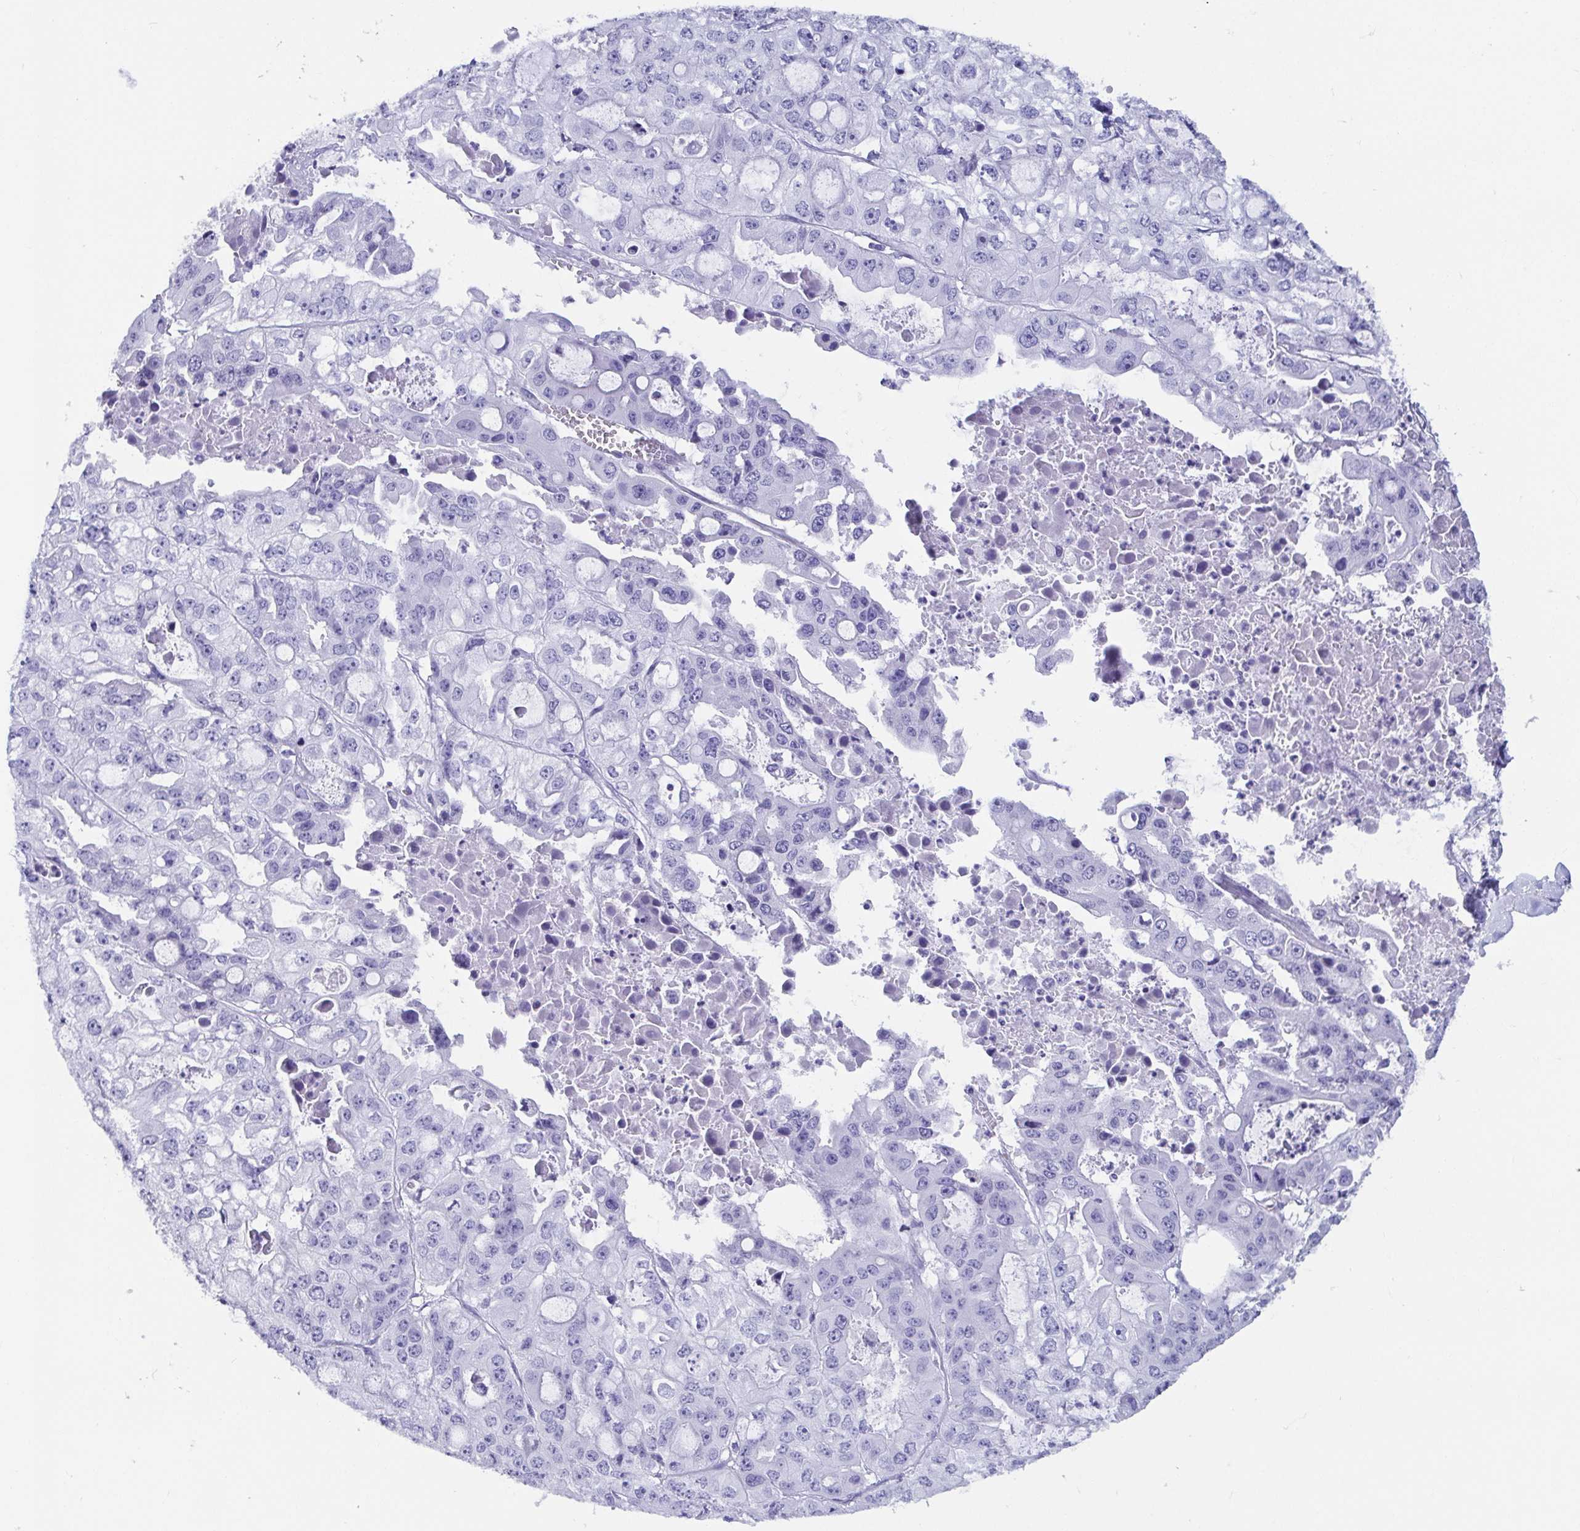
{"staining": {"intensity": "negative", "quantity": "none", "location": "none"}, "tissue": "ovarian cancer", "cell_type": "Tumor cells", "image_type": "cancer", "snomed": [{"axis": "morphology", "description": "Cystadenocarcinoma, serous, NOS"}, {"axis": "topography", "description": "Ovary"}], "caption": "Immunohistochemical staining of human ovarian cancer (serous cystadenocarcinoma) displays no significant staining in tumor cells.", "gene": "CD164L2", "patient": {"sex": "female", "age": 56}}